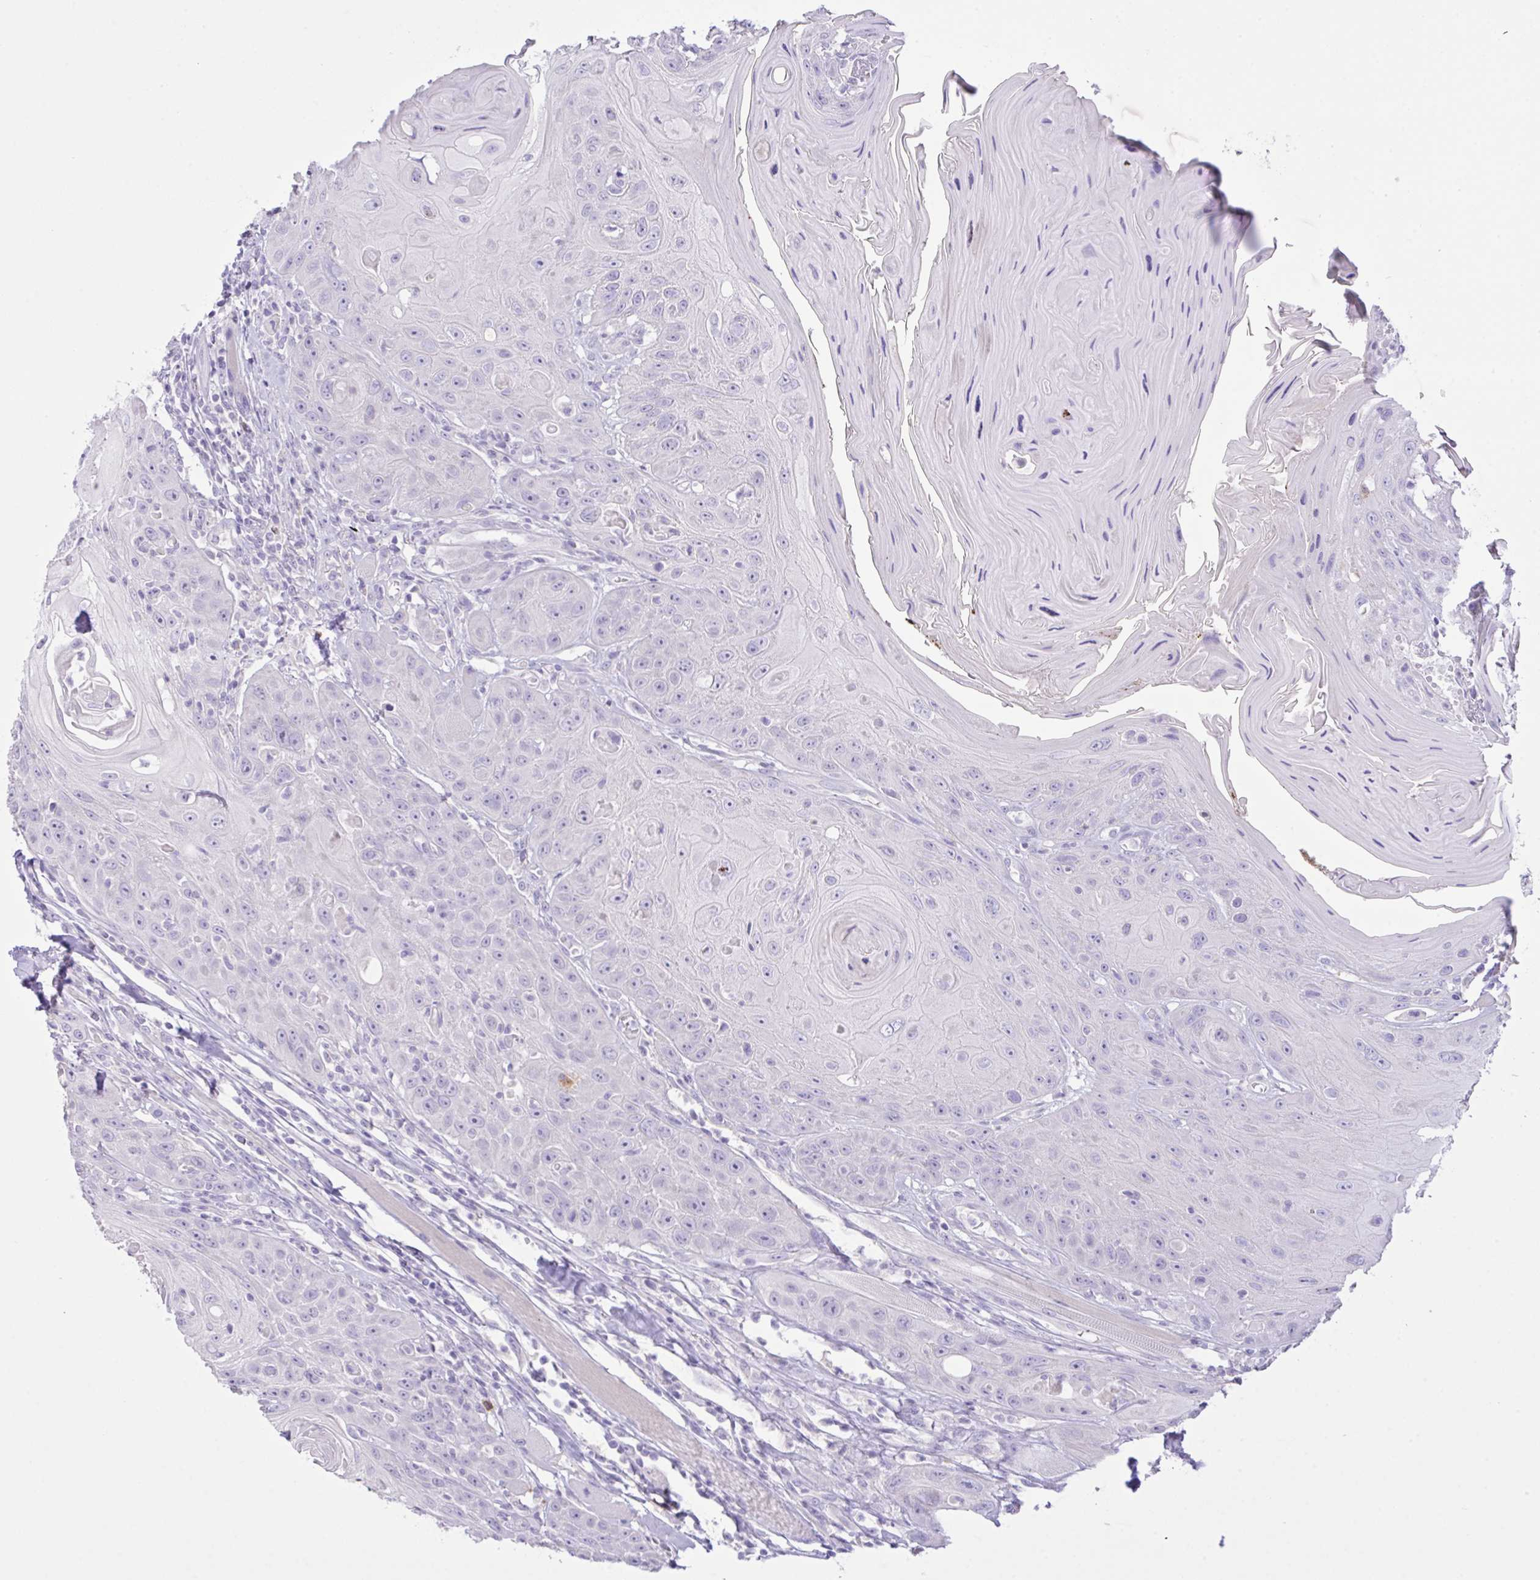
{"staining": {"intensity": "negative", "quantity": "none", "location": "none"}, "tissue": "head and neck cancer", "cell_type": "Tumor cells", "image_type": "cancer", "snomed": [{"axis": "morphology", "description": "Squamous cell carcinoma, NOS"}, {"axis": "topography", "description": "Head-Neck"}], "caption": "This photomicrograph is of squamous cell carcinoma (head and neck) stained with IHC to label a protein in brown with the nuclei are counter-stained blue. There is no expression in tumor cells.", "gene": "CST11", "patient": {"sex": "female", "age": 59}}